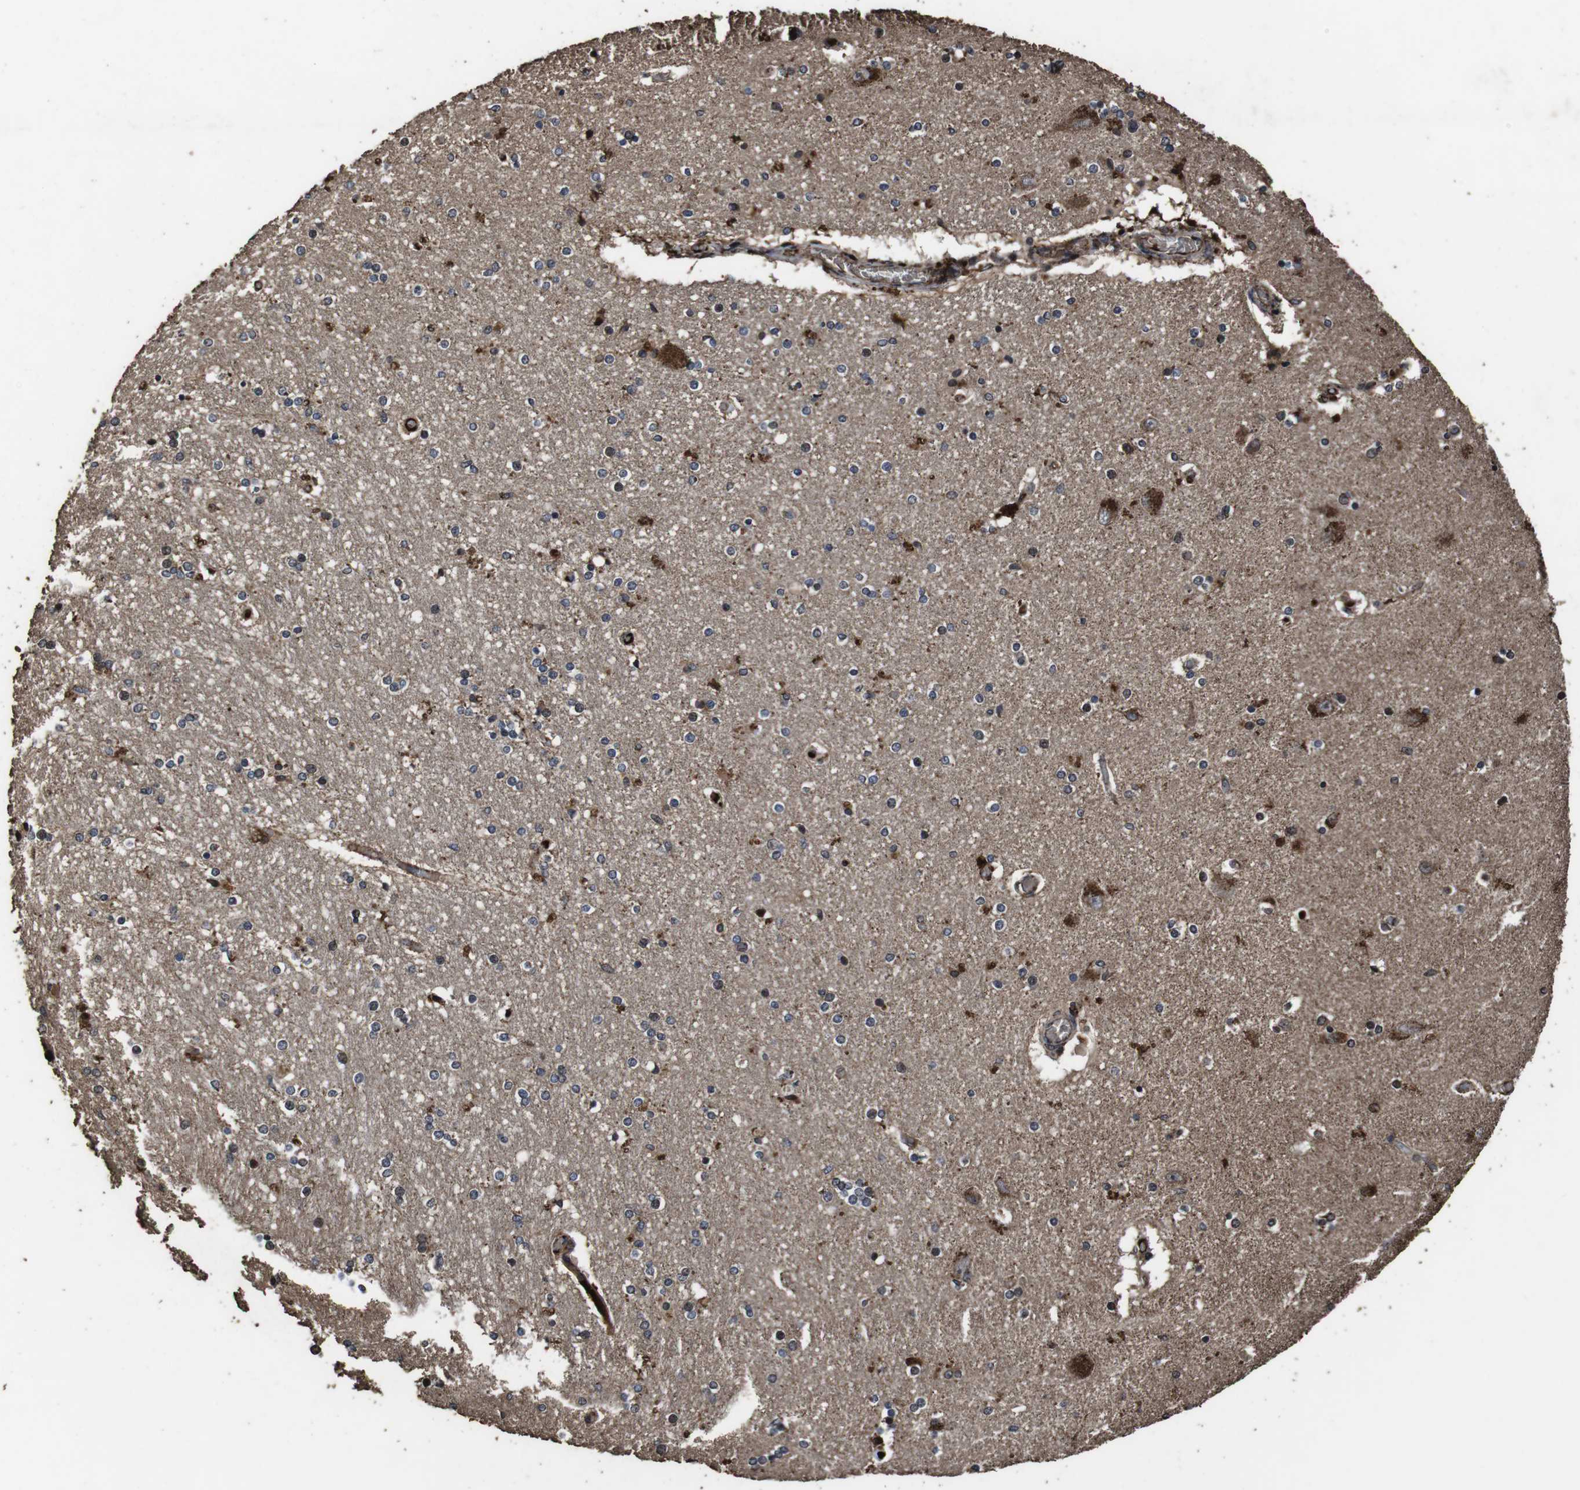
{"staining": {"intensity": "strong", "quantity": "<25%", "location": "nuclear"}, "tissue": "hippocampus", "cell_type": "Glial cells", "image_type": "normal", "snomed": [{"axis": "morphology", "description": "Normal tissue, NOS"}, {"axis": "topography", "description": "Hippocampus"}], "caption": "A medium amount of strong nuclear staining is appreciated in about <25% of glial cells in benign hippocampus.", "gene": "SMYD3", "patient": {"sex": "female", "age": 54}}